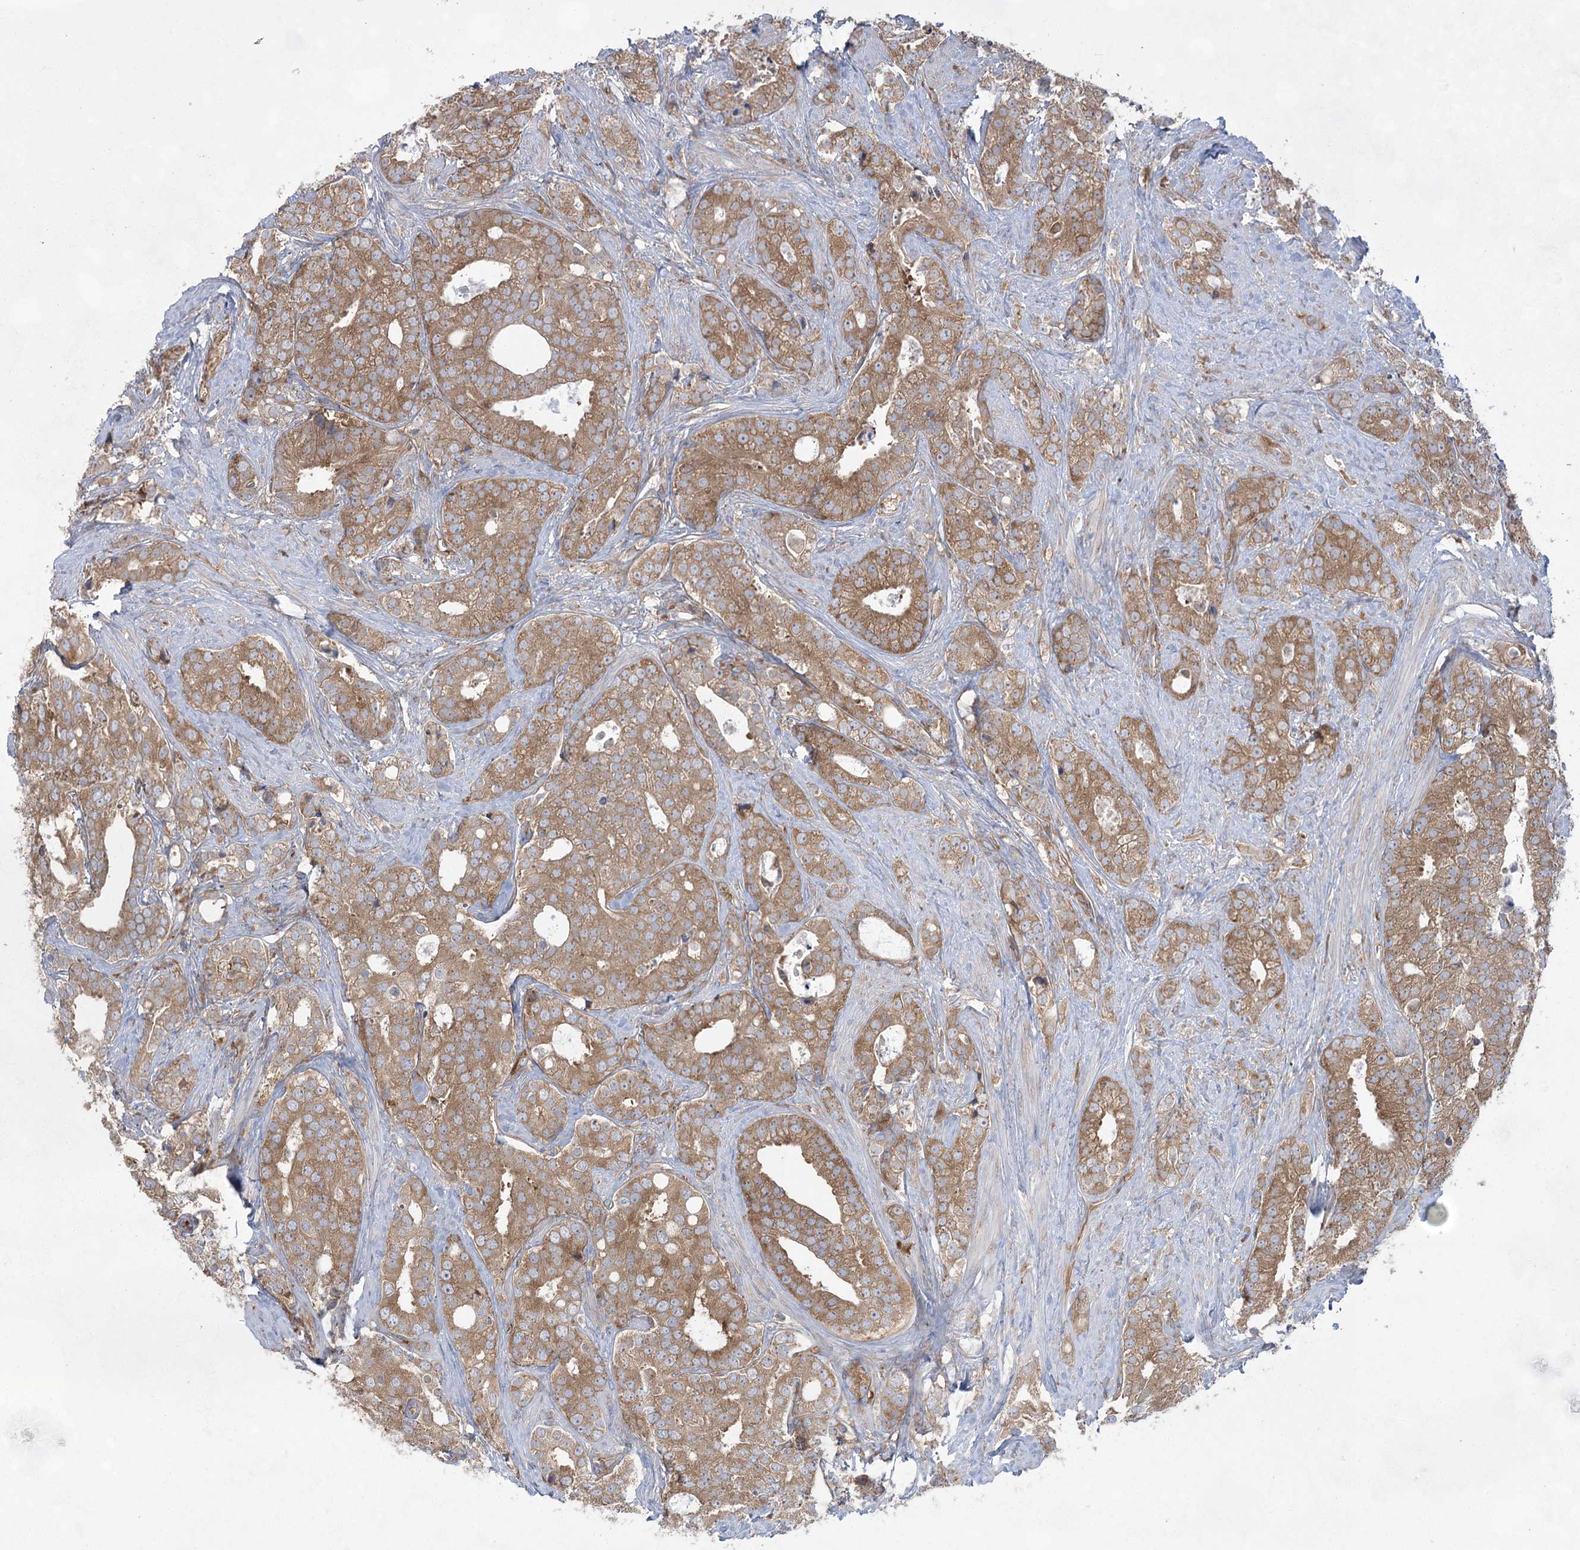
{"staining": {"intensity": "moderate", "quantity": ">75%", "location": "cytoplasmic/membranous"}, "tissue": "prostate cancer", "cell_type": "Tumor cells", "image_type": "cancer", "snomed": [{"axis": "morphology", "description": "Adenocarcinoma, High grade"}, {"axis": "topography", "description": "Prostate and seminal vesicle, NOS"}], "caption": "Protein analysis of prostate cancer (high-grade adenocarcinoma) tissue reveals moderate cytoplasmic/membranous expression in about >75% of tumor cells.", "gene": "EIF3A", "patient": {"sex": "male", "age": 67}}